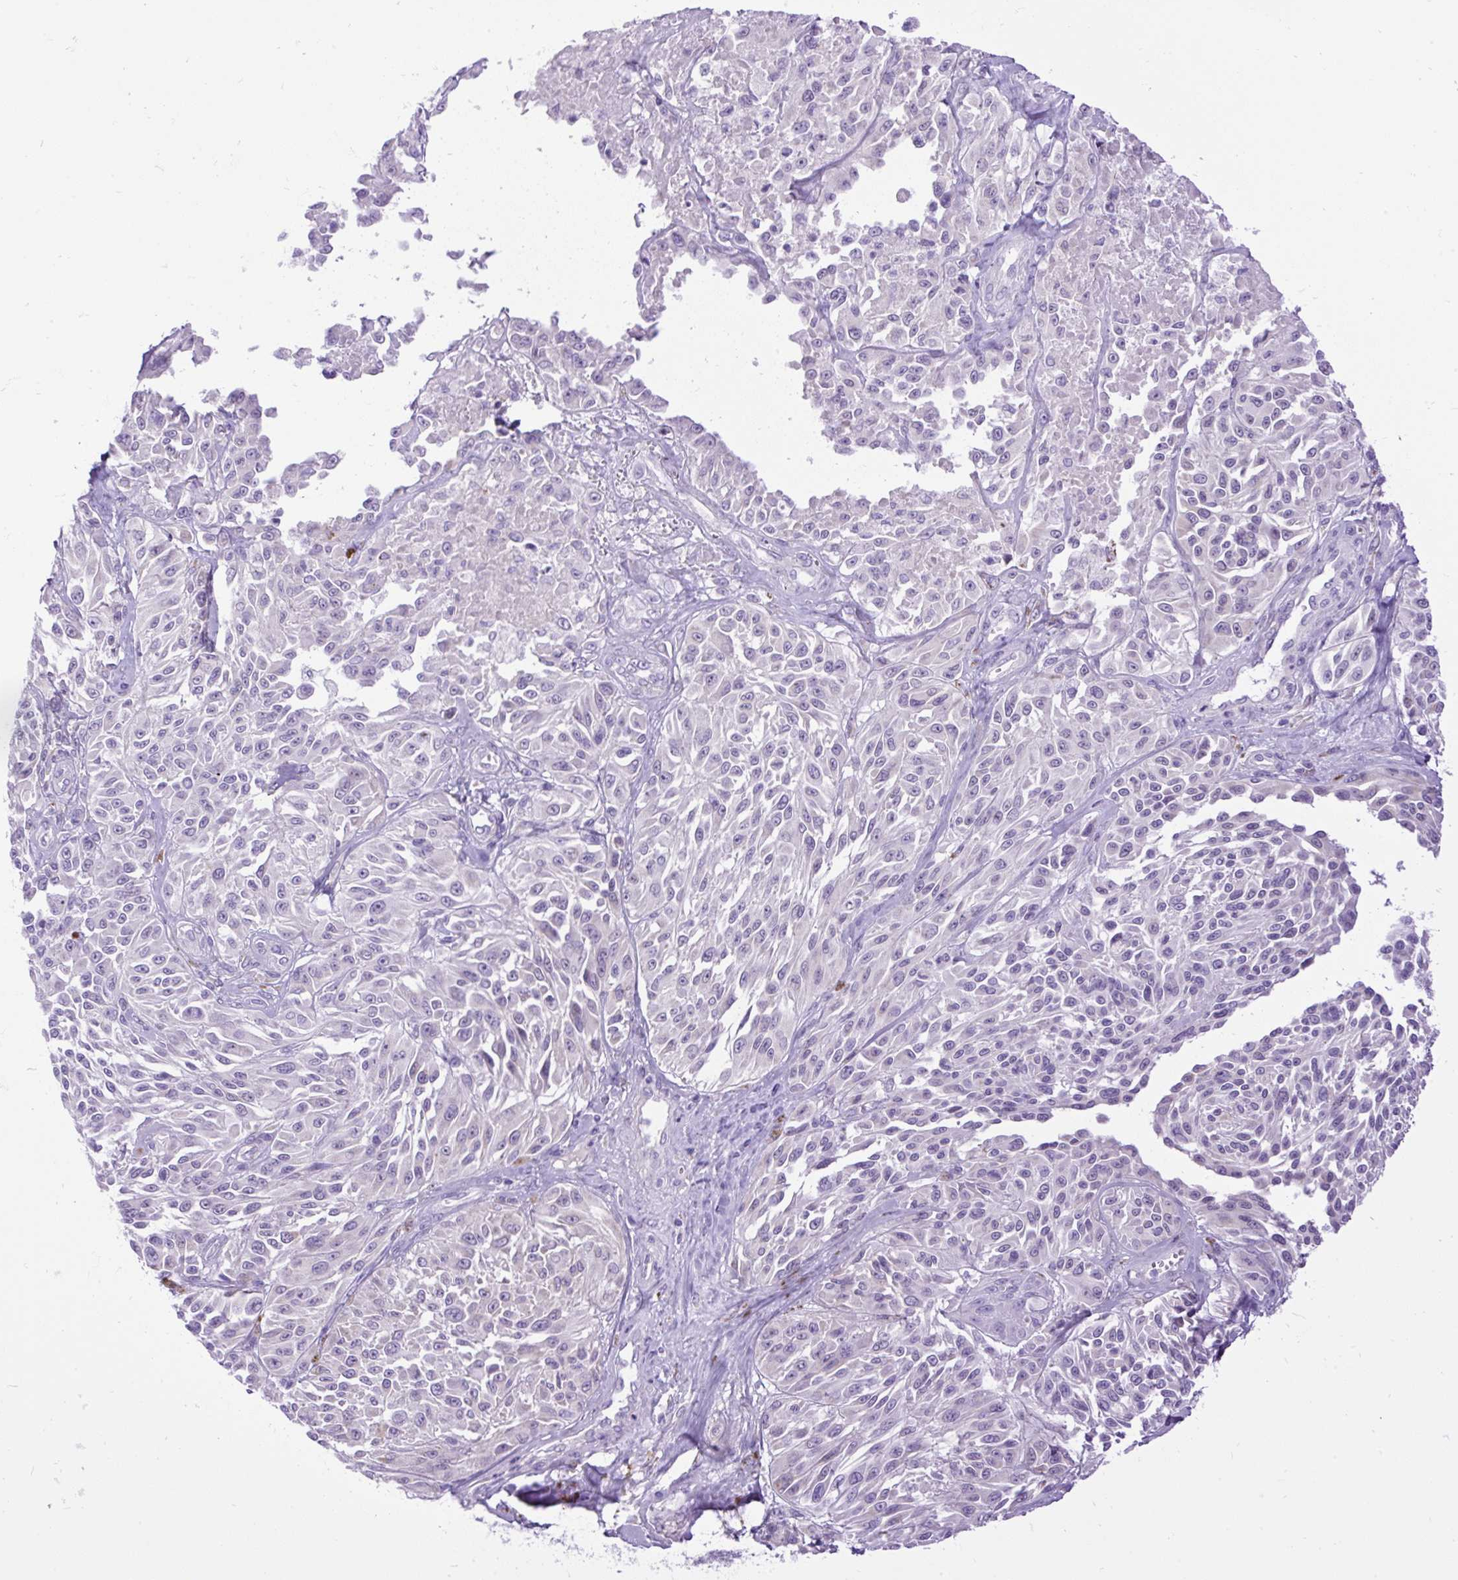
{"staining": {"intensity": "negative", "quantity": "none", "location": "none"}, "tissue": "melanoma", "cell_type": "Tumor cells", "image_type": "cancer", "snomed": [{"axis": "morphology", "description": "Malignant melanoma, NOS"}, {"axis": "topography", "description": "Skin"}], "caption": "Malignant melanoma was stained to show a protein in brown. There is no significant positivity in tumor cells. (DAB immunohistochemistry (IHC) with hematoxylin counter stain).", "gene": "ZNF256", "patient": {"sex": "male", "age": 94}}